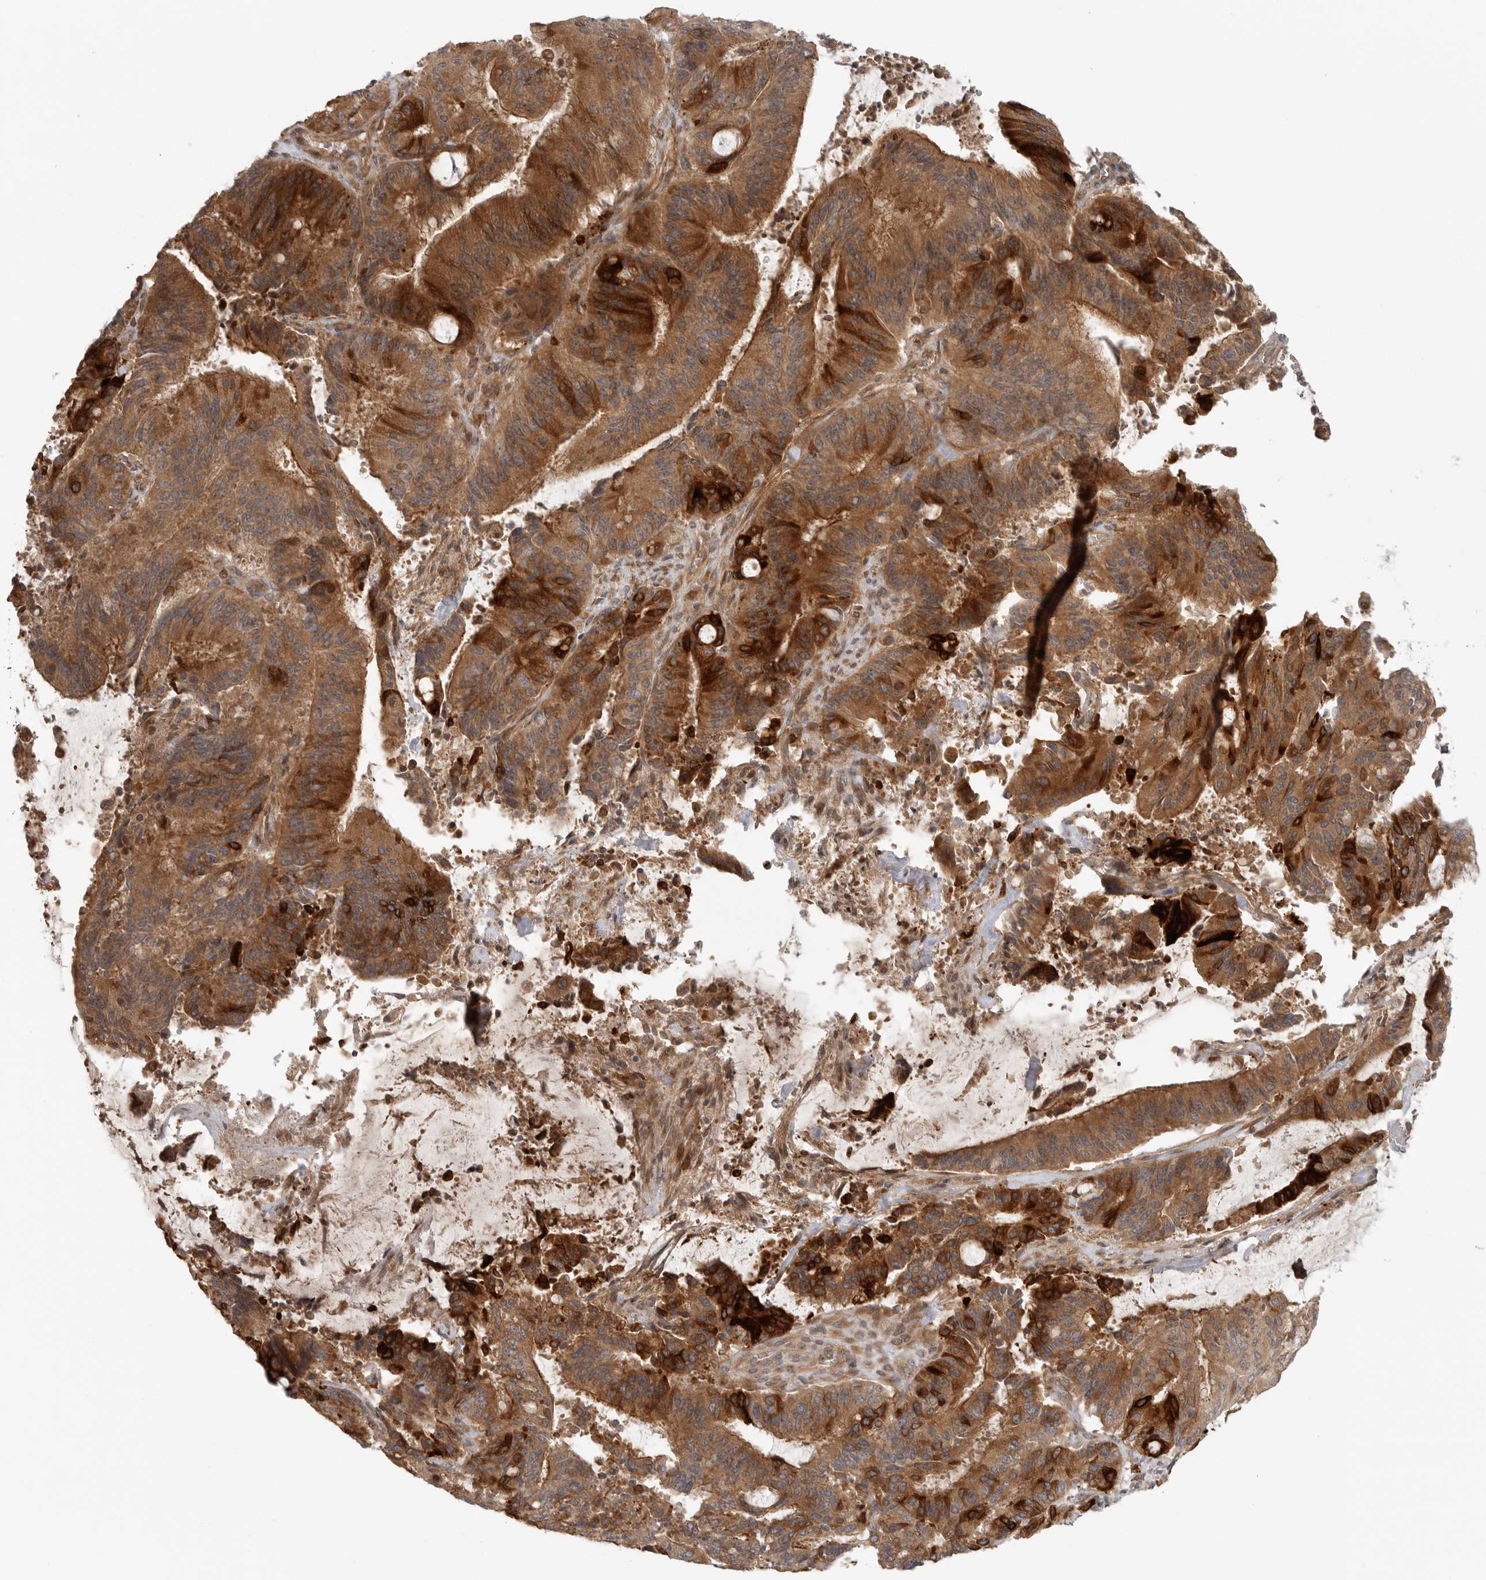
{"staining": {"intensity": "strong", "quantity": ">75%", "location": "cytoplasmic/membranous"}, "tissue": "liver cancer", "cell_type": "Tumor cells", "image_type": "cancer", "snomed": [{"axis": "morphology", "description": "Normal tissue, NOS"}, {"axis": "morphology", "description": "Cholangiocarcinoma"}, {"axis": "topography", "description": "Liver"}, {"axis": "topography", "description": "Peripheral nerve tissue"}], "caption": "Immunohistochemical staining of liver cancer shows high levels of strong cytoplasmic/membranous protein positivity in about >75% of tumor cells.", "gene": "CCPG1", "patient": {"sex": "female", "age": 73}}